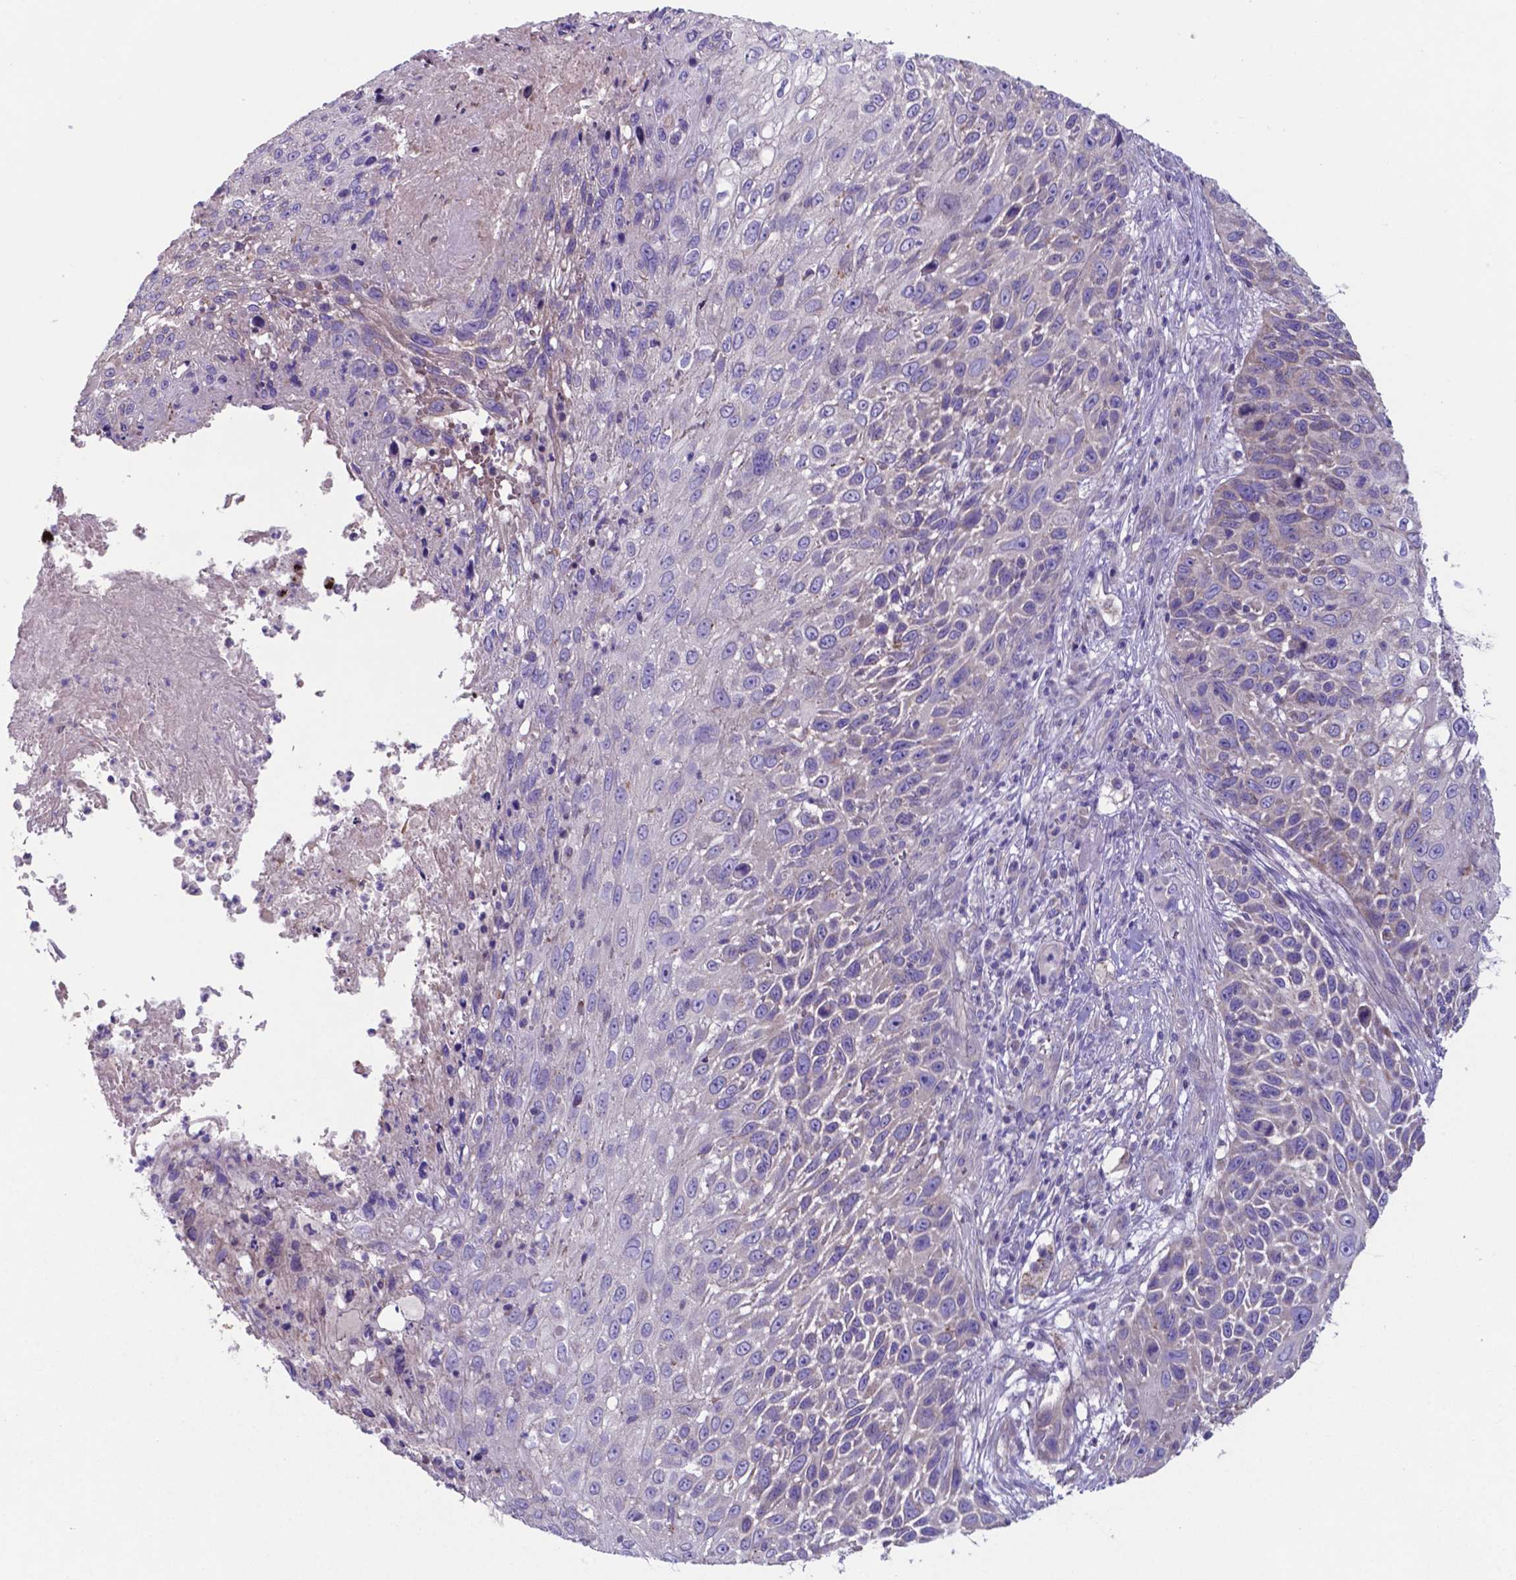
{"staining": {"intensity": "weak", "quantity": "<25%", "location": "cytoplasmic/membranous"}, "tissue": "skin cancer", "cell_type": "Tumor cells", "image_type": "cancer", "snomed": [{"axis": "morphology", "description": "Squamous cell carcinoma, NOS"}, {"axis": "topography", "description": "Skin"}], "caption": "Image shows no significant protein staining in tumor cells of squamous cell carcinoma (skin).", "gene": "TYRO3", "patient": {"sex": "male", "age": 92}}